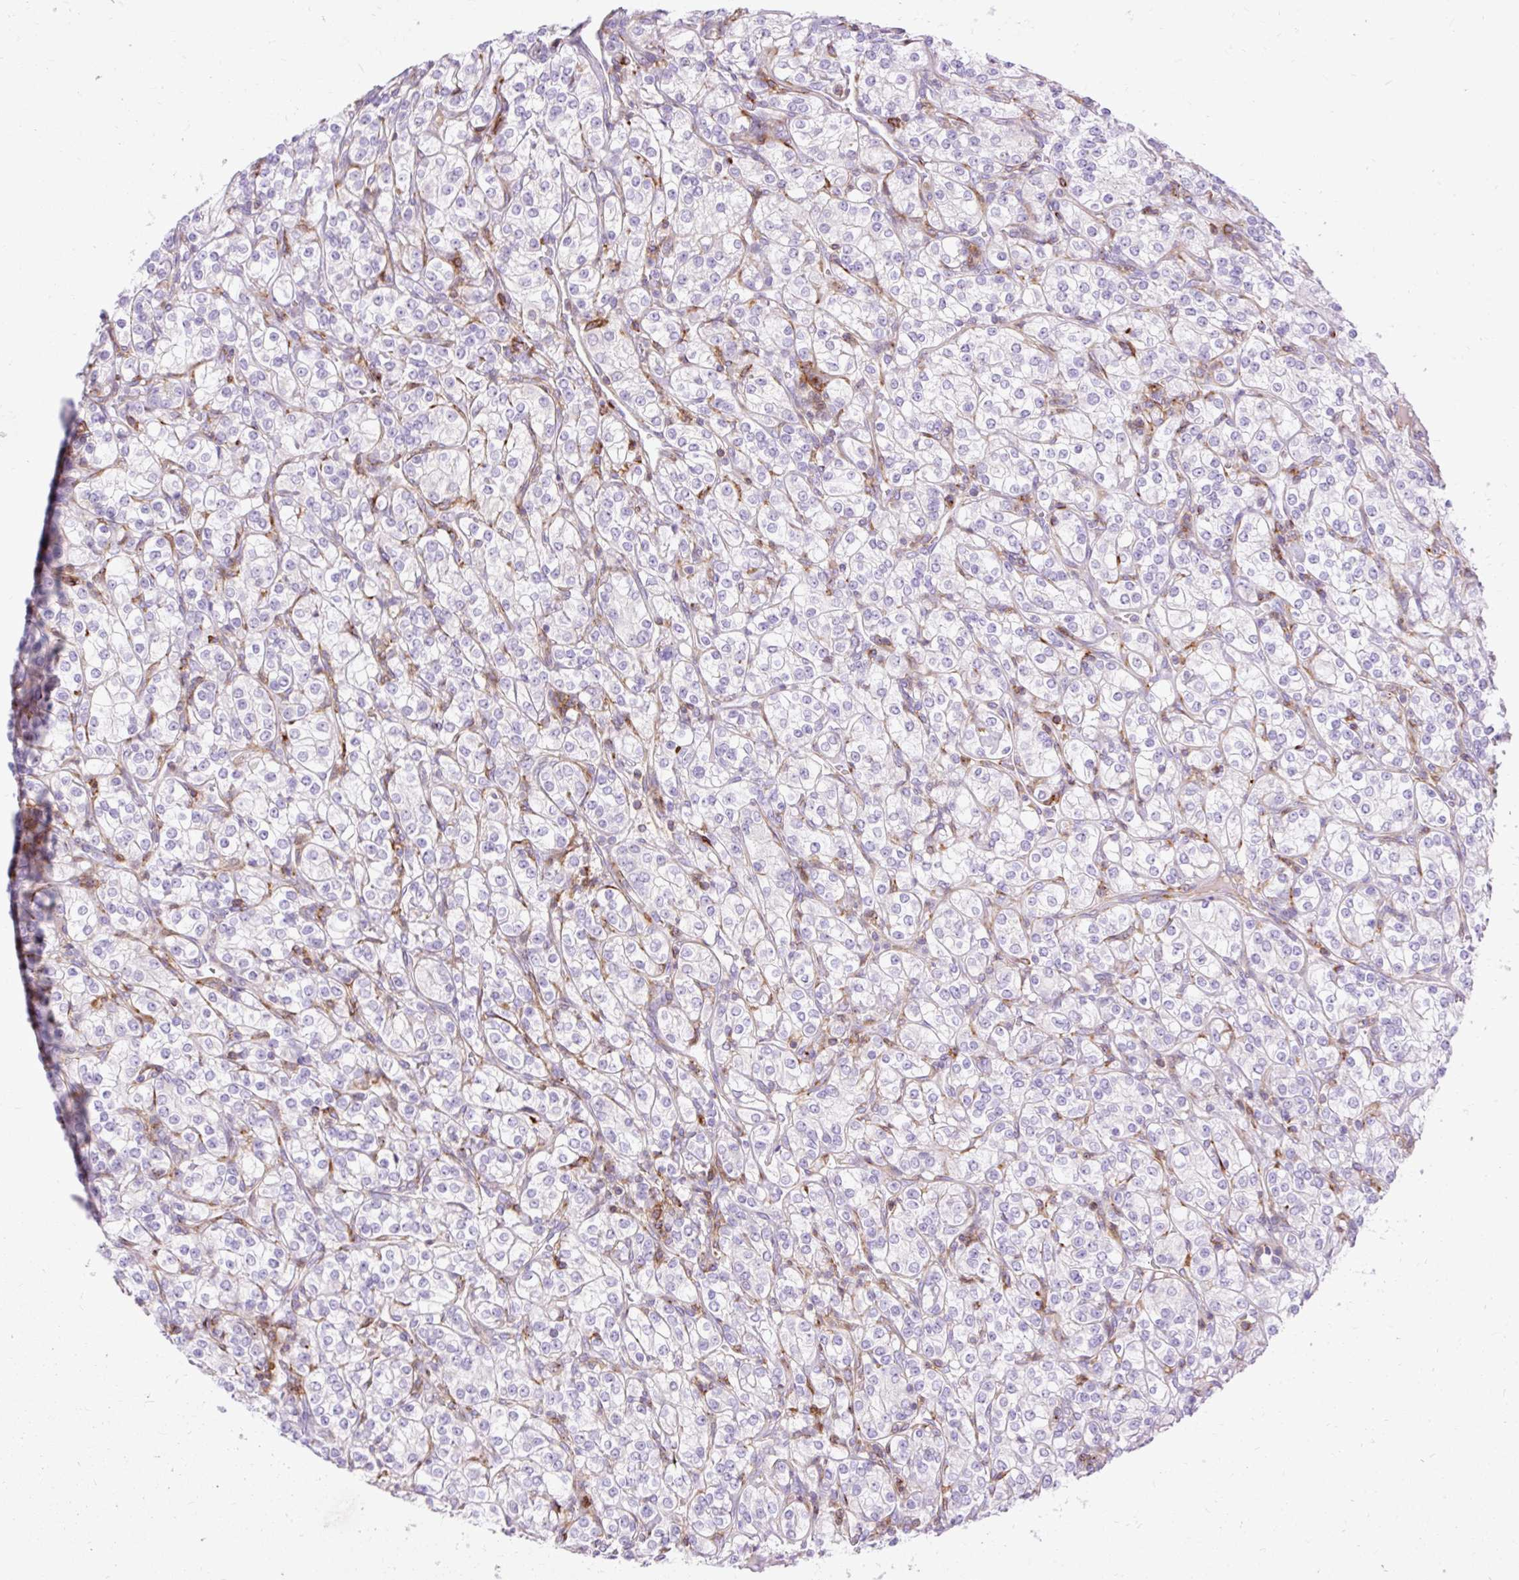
{"staining": {"intensity": "negative", "quantity": "none", "location": "none"}, "tissue": "renal cancer", "cell_type": "Tumor cells", "image_type": "cancer", "snomed": [{"axis": "morphology", "description": "Adenocarcinoma, NOS"}, {"axis": "topography", "description": "Kidney"}], "caption": "An image of renal cancer (adenocarcinoma) stained for a protein shows no brown staining in tumor cells.", "gene": "CORO7-PAM16", "patient": {"sex": "male", "age": 77}}